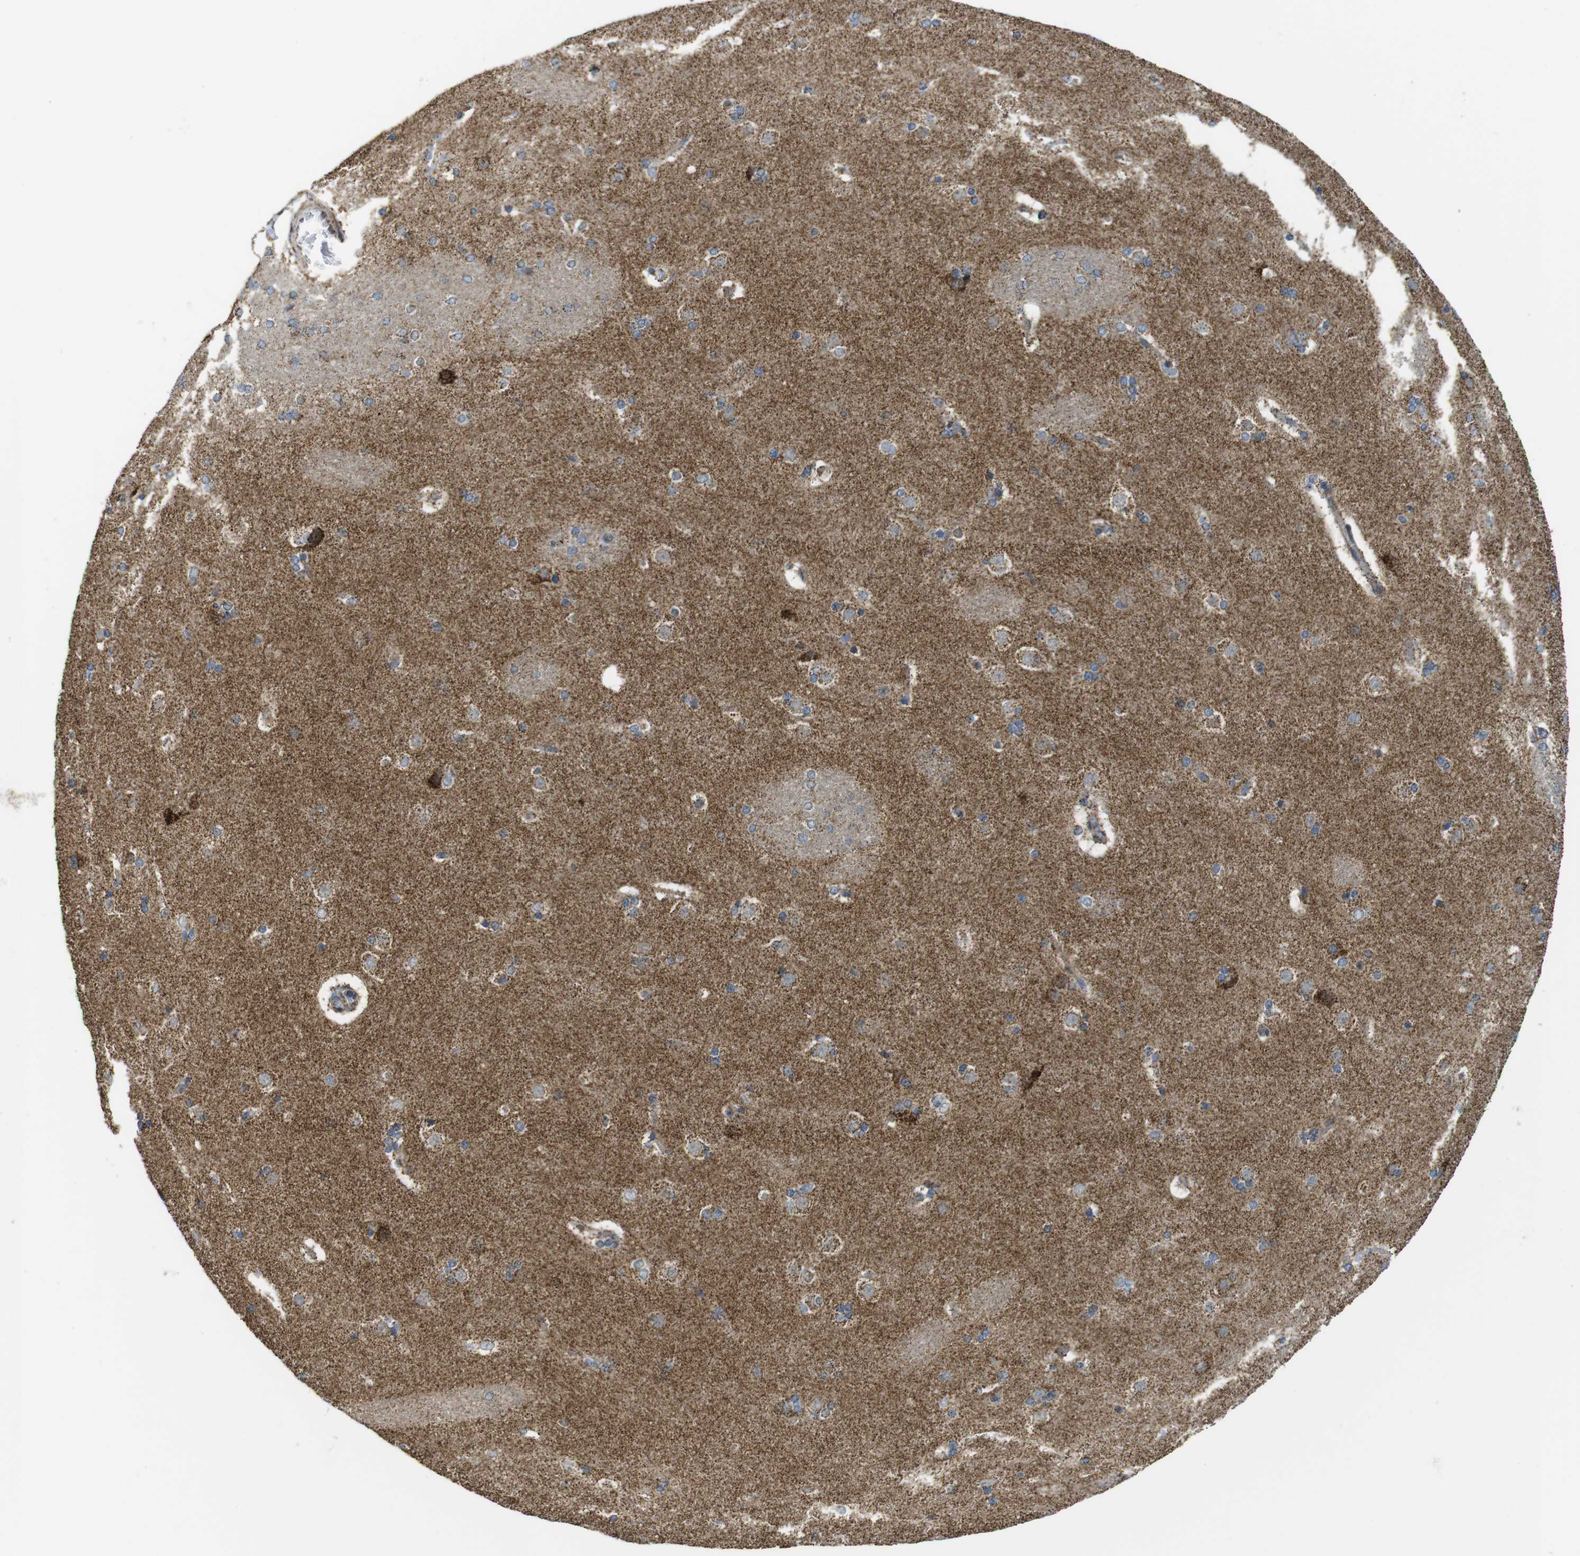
{"staining": {"intensity": "moderate", "quantity": "<25%", "location": "cytoplasmic/membranous"}, "tissue": "caudate", "cell_type": "Glial cells", "image_type": "normal", "snomed": [{"axis": "morphology", "description": "Normal tissue, NOS"}, {"axis": "topography", "description": "Lateral ventricle wall"}], "caption": "Glial cells show moderate cytoplasmic/membranous staining in approximately <25% of cells in benign caudate.", "gene": "CALHM2", "patient": {"sex": "female", "age": 19}}